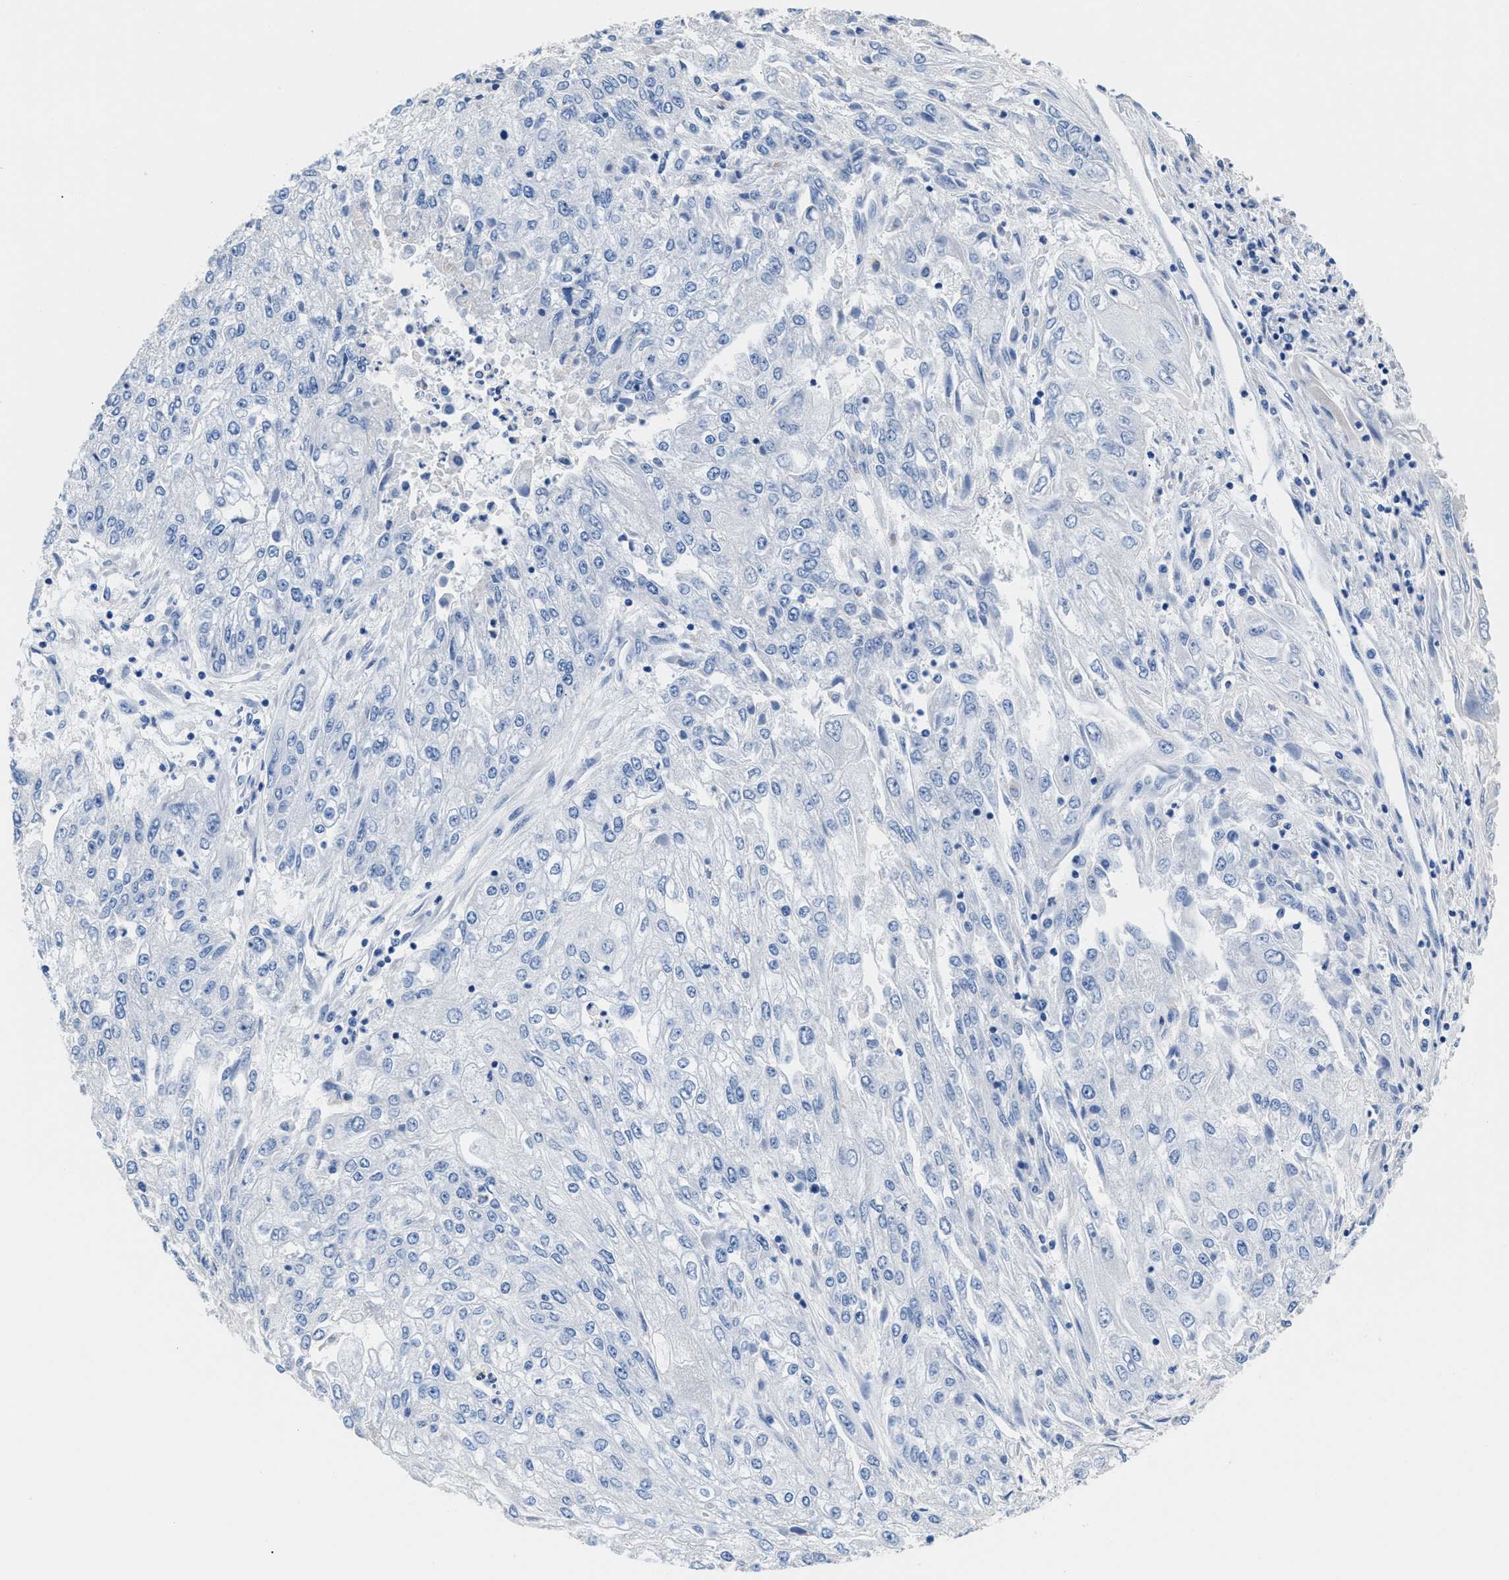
{"staining": {"intensity": "negative", "quantity": "none", "location": "none"}, "tissue": "endometrial cancer", "cell_type": "Tumor cells", "image_type": "cancer", "snomed": [{"axis": "morphology", "description": "Adenocarcinoma, NOS"}, {"axis": "topography", "description": "Endometrium"}], "caption": "Adenocarcinoma (endometrial) stained for a protein using IHC reveals no expression tumor cells.", "gene": "SLFN13", "patient": {"sex": "female", "age": 49}}